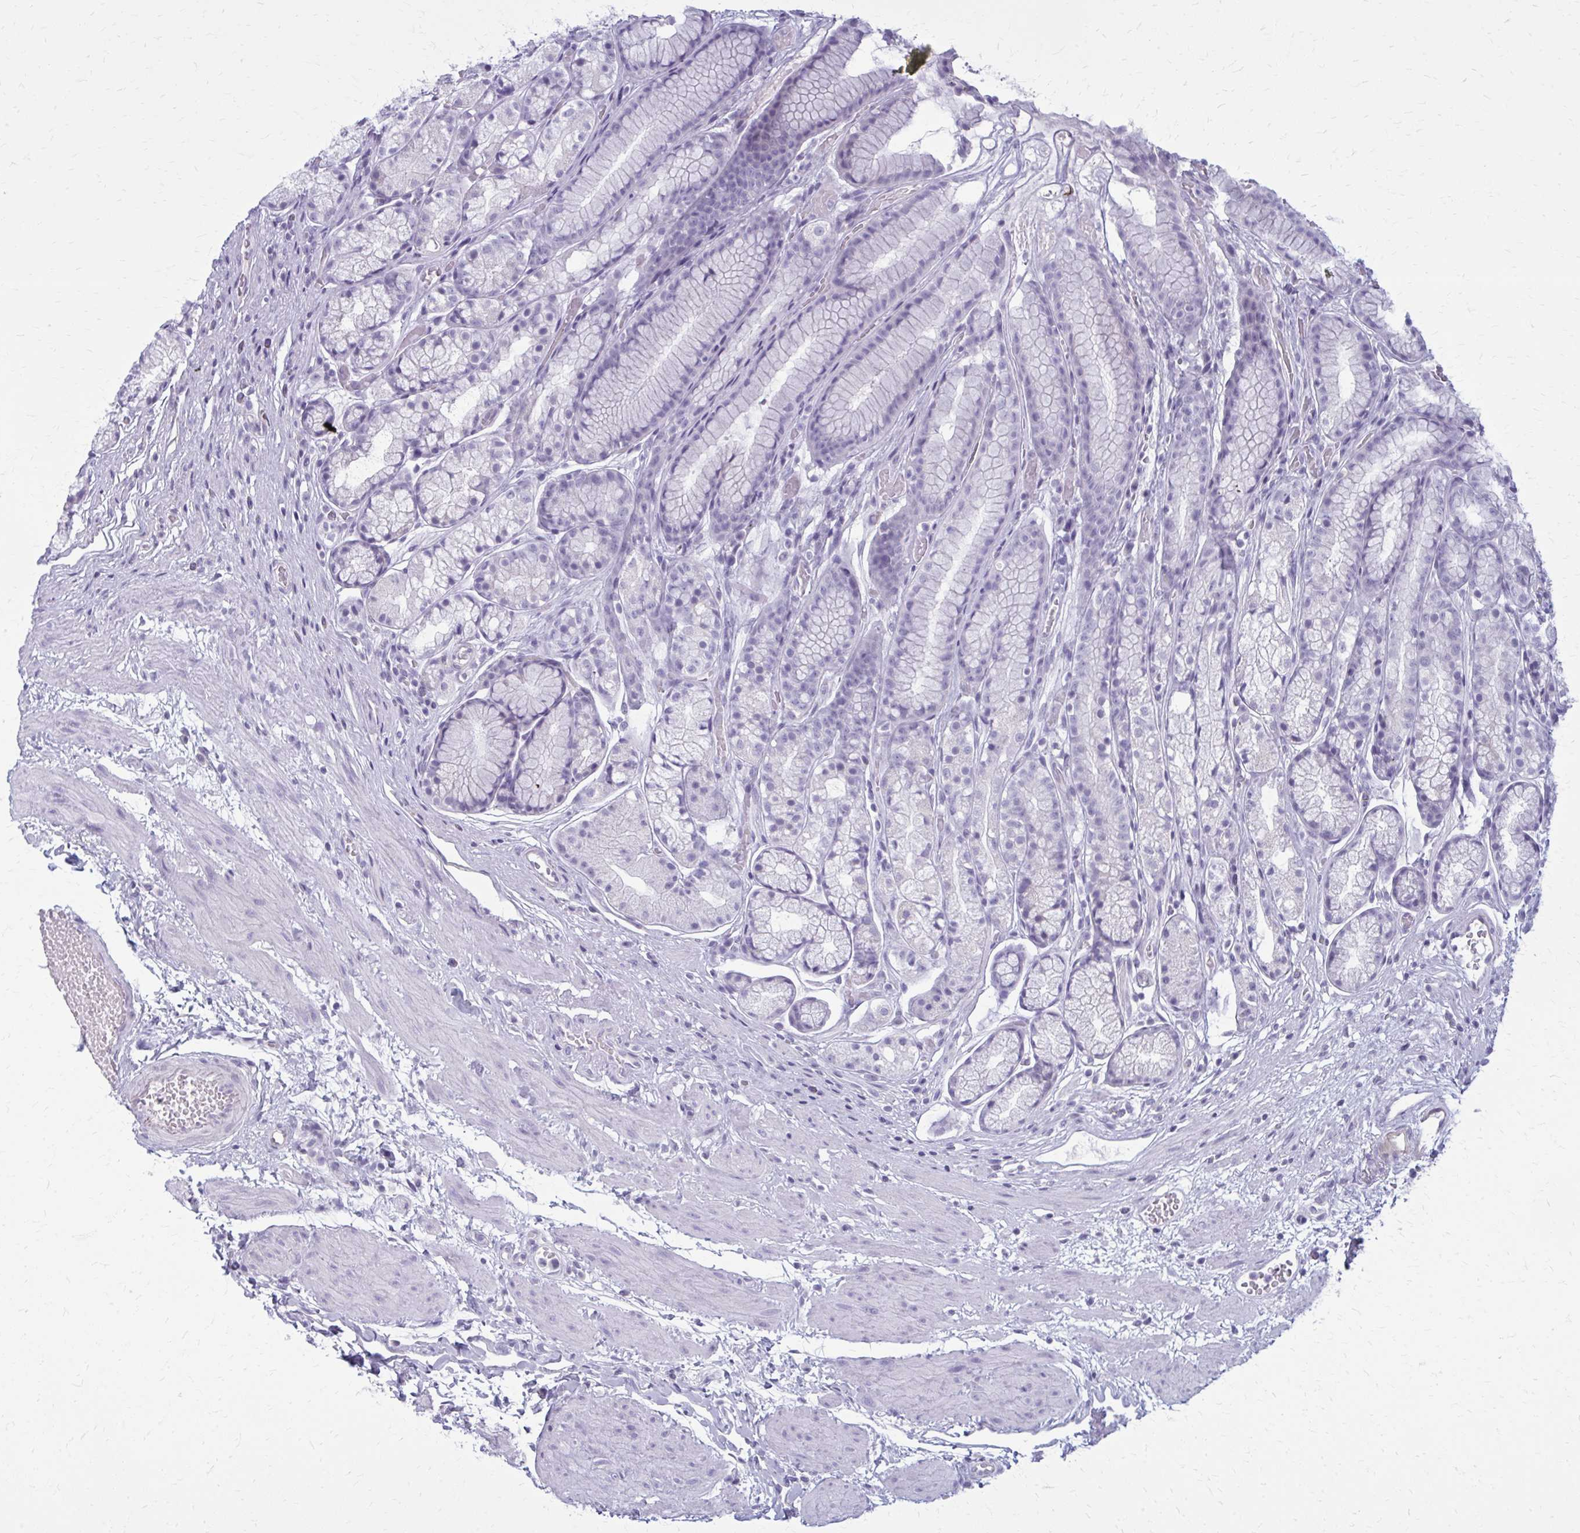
{"staining": {"intensity": "negative", "quantity": "none", "location": "none"}, "tissue": "stomach", "cell_type": "Glandular cells", "image_type": "normal", "snomed": [{"axis": "morphology", "description": "Normal tissue, NOS"}, {"axis": "topography", "description": "Smooth muscle"}, {"axis": "topography", "description": "Stomach"}], "caption": "Image shows no significant protein positivity in glandular cells of unremarkable stomach.", "gene": "CASQ2", "patient": {"sex": "male", "age": 70}}